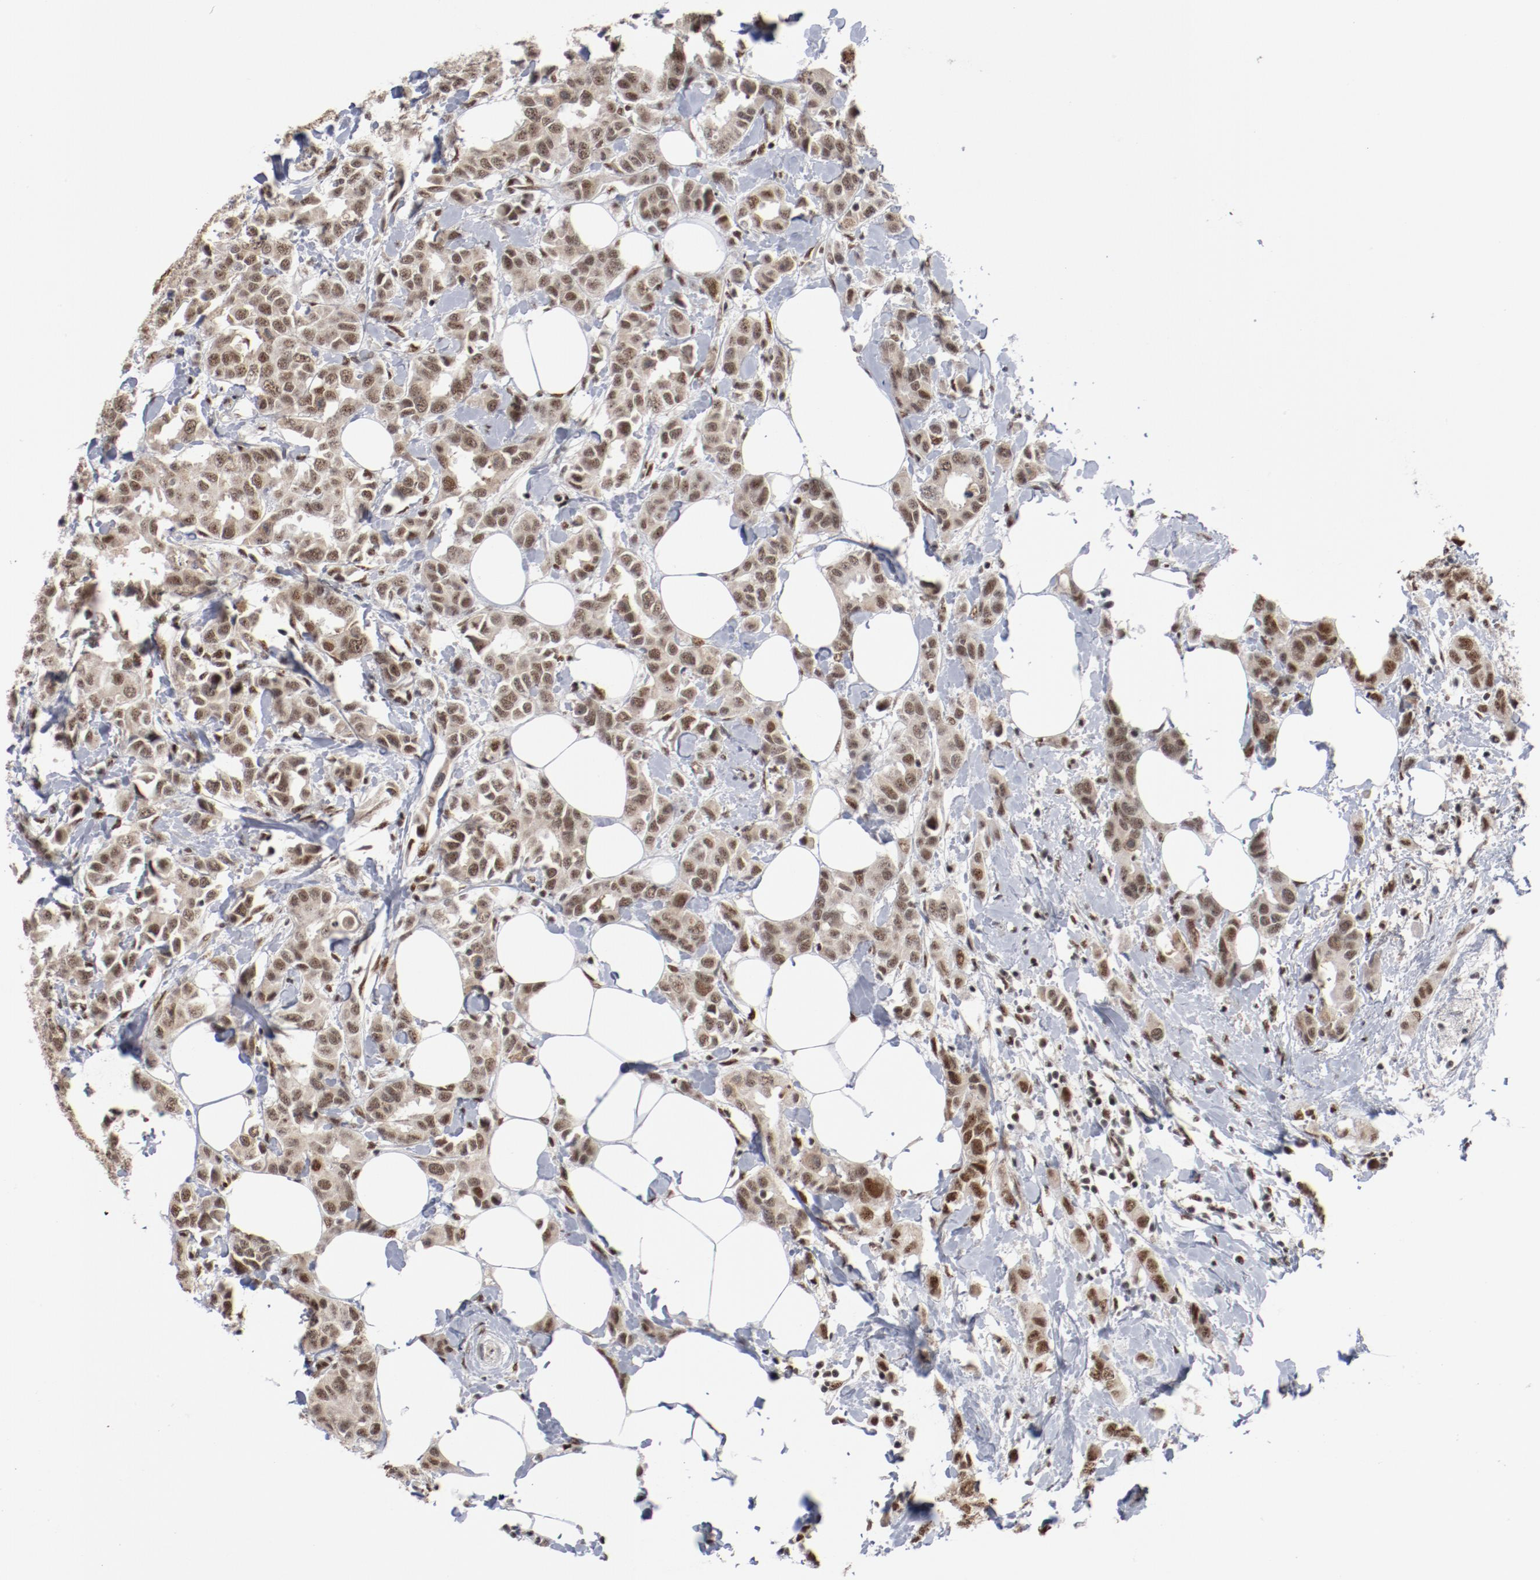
{"staining": {"intensity": "moderate", "quantity": ">75%", "location": "nuclear"}, "tissue": "breast cancer", "cell_type": "Tumor cells", "image_type": "cancer", "snomed": [{"axis": "morphology", "description": "Normal tissue, NOS"}, {"axis": "morphology", "description": "Duct carcinoma"}, {"axis": "topography", "description": "Breast"}], "caption": "A medium amount of moderate nuclear expression is present in approximately >75% of tumor cells in breast cancer tissue.", "gene": "BUB3", "patient": {"sex": "female", "age": 50}}